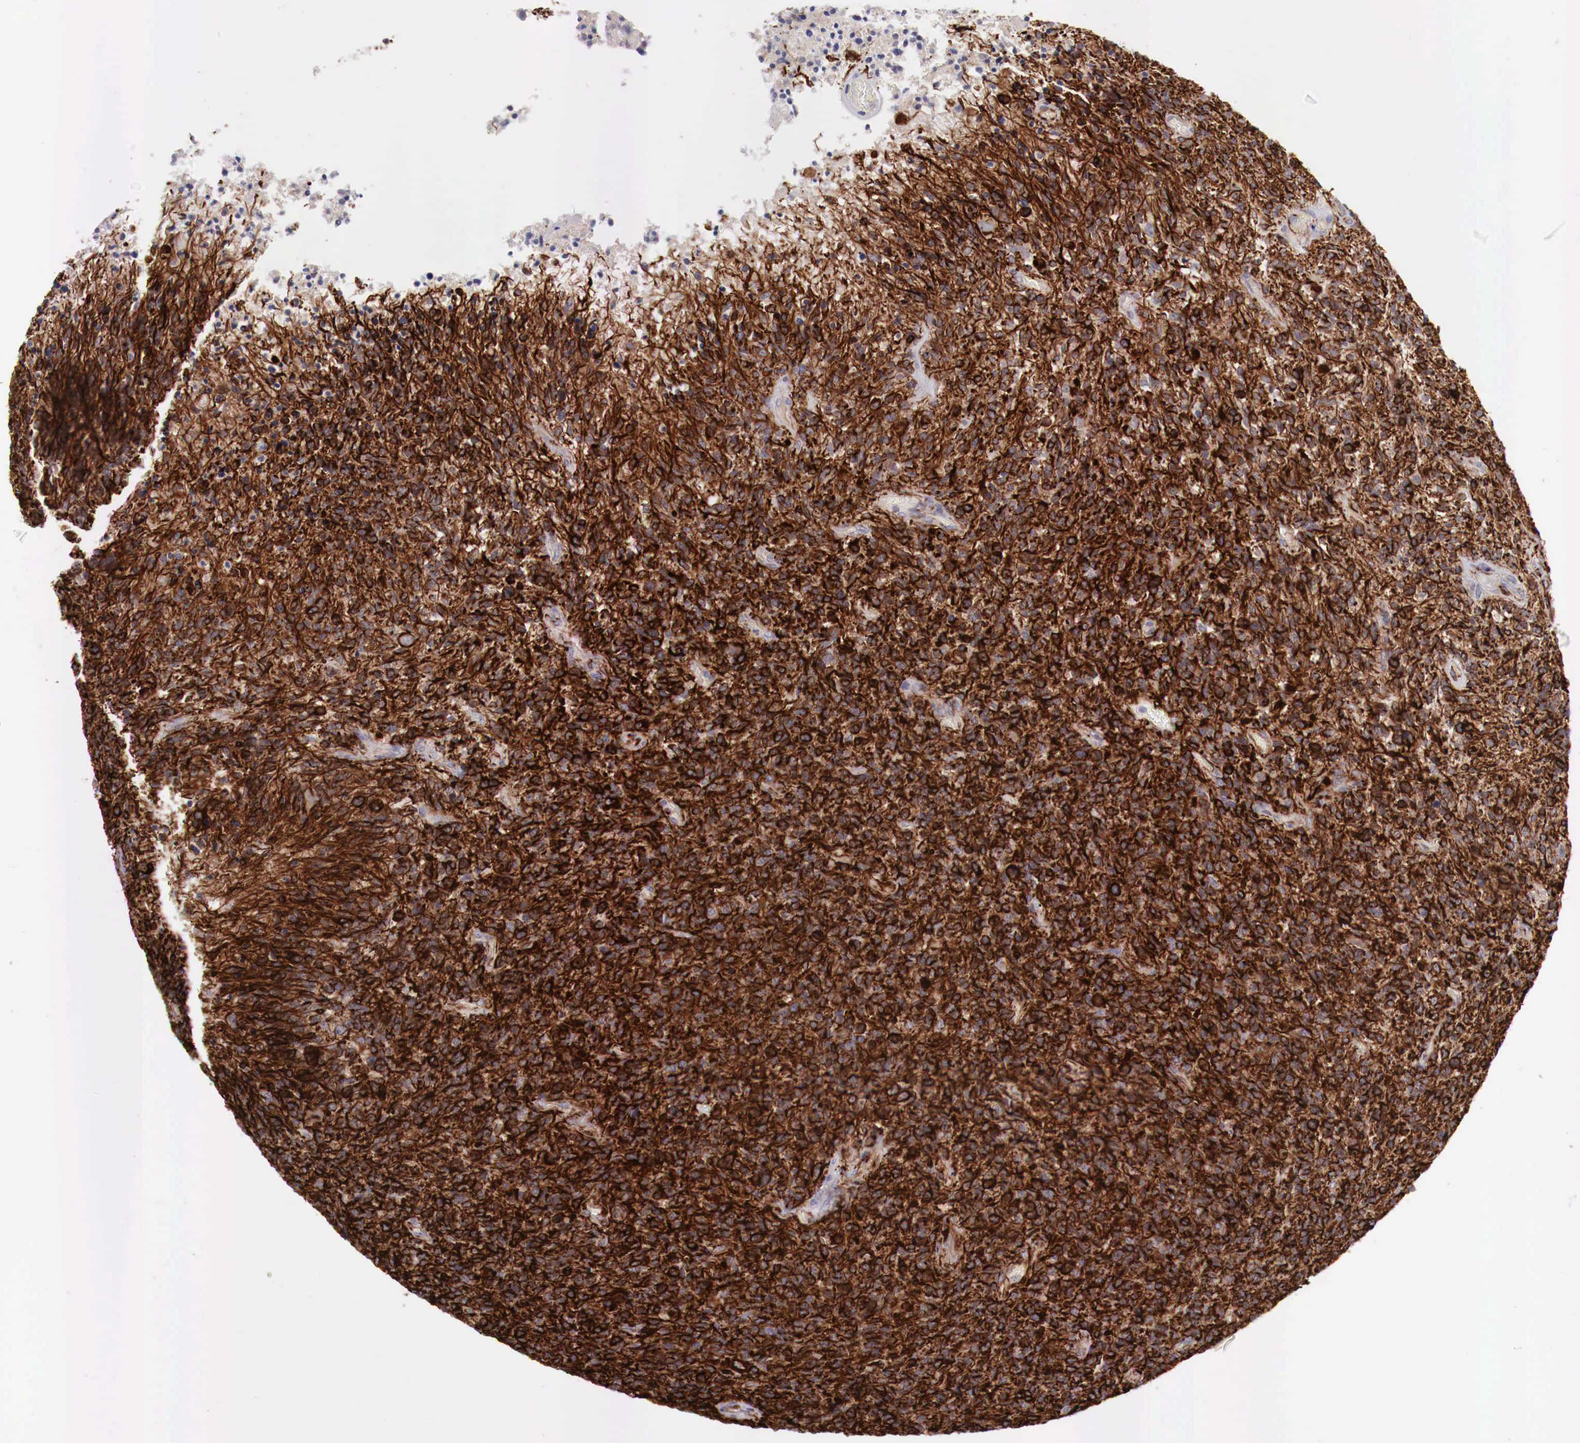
{"staining": {"intensity": "strong", "quantity": ">75%", "location": "cytoplasmic/membranous"}, "tissue": "glioma", "cell_type": "Tumor cells", "image_type": "cancer", "snomed": [{"axis": "morphology", "description": "Glioma, malignant, High grade"}, {"axis": "topography", "description": "Brain"}], "caption": "Human glioma stained for a protein (brown) shows strong cytoplasmic/membranous positive expression in approximately >75% of tumor cells.", "gene": "WT1", "patient": {"sex": "male", "age": 36}}